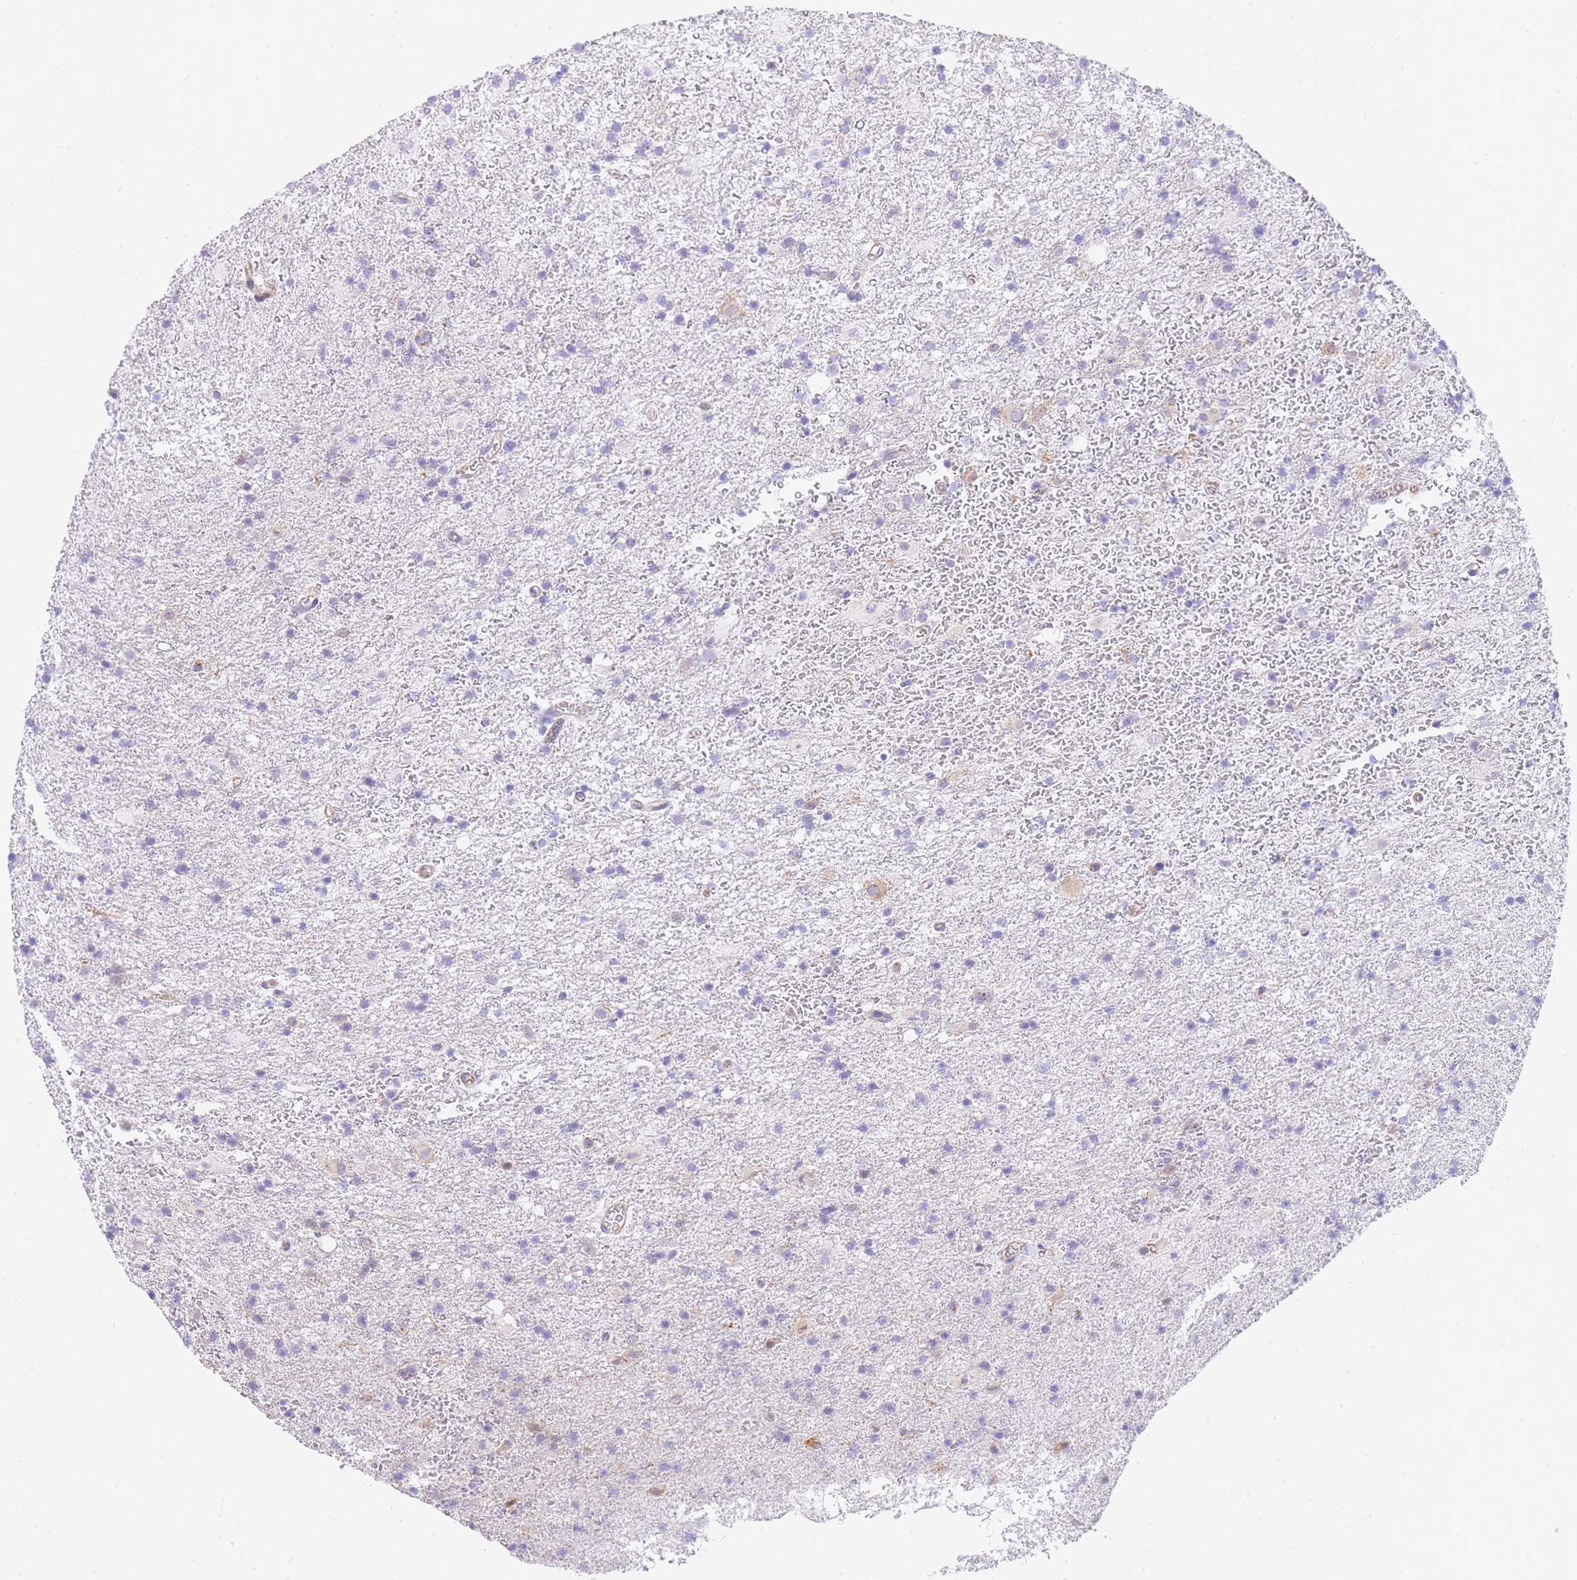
{"staining": {"intensity": "negative", "quantity": "none", "location": "none"}, "tissue": "glioma", "cell_type": "Tumor cells", "image_type": "cancer", "snomed": [{"axis": "morphology", "description": "Glioma, malignant, Low grade"}, {"axis": "topography", "description": "Brain"}], "caption": "This photomicrograph is of glioma stained with immunohistochemistry (IHC) to label a protein in brown with the nuclei are counter-stained blue. There is no positivity in tumor cells. (IHC, brightfield microscopy, high magnification).", "gene": "SRSF12", "patient": {"sex": "male", "age": 65}}